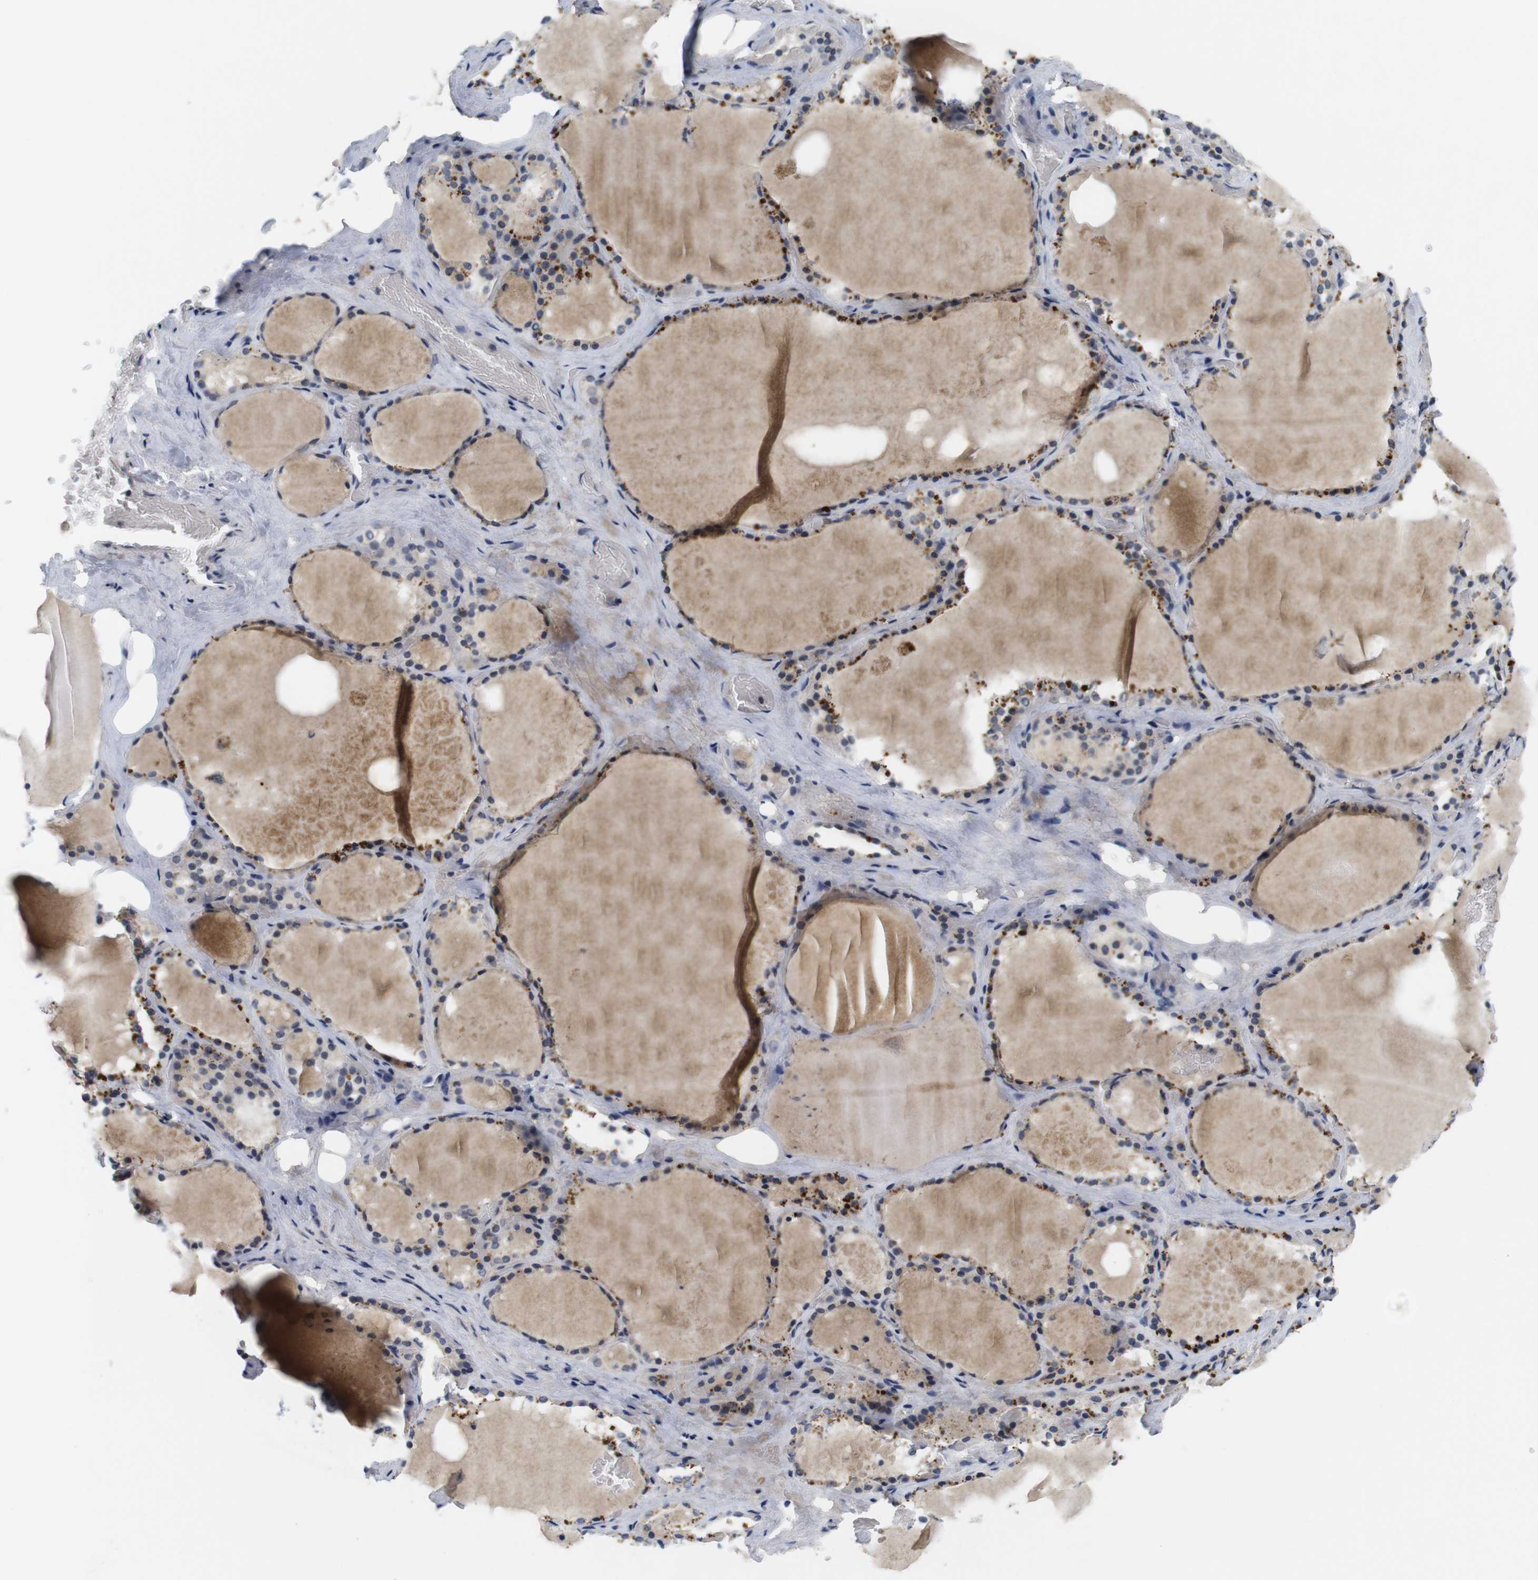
{"staining": {"intensity": "moderate", "quantity": ">75%", "location": "cytoplasmic/membranous"}, "tissue": "thyroid gland", "cell_type": "Glandular cells", "image_type": "normal", "snomed": [{"axis": "morphology", "description": "Normal tissue, NOS"}, {"axis": "topography", "description": "Thyroid gland"}], "caption": "Protein expression by IHC displays moderate cytoplasmic/membranous staining in about >75% of glandular cells in benign thyroid gland. (DAB IHC, brown staining for protein, blue staining for nuclei).", "gene": "SKP2", "patient": {"sex": "male", "age": 61}}